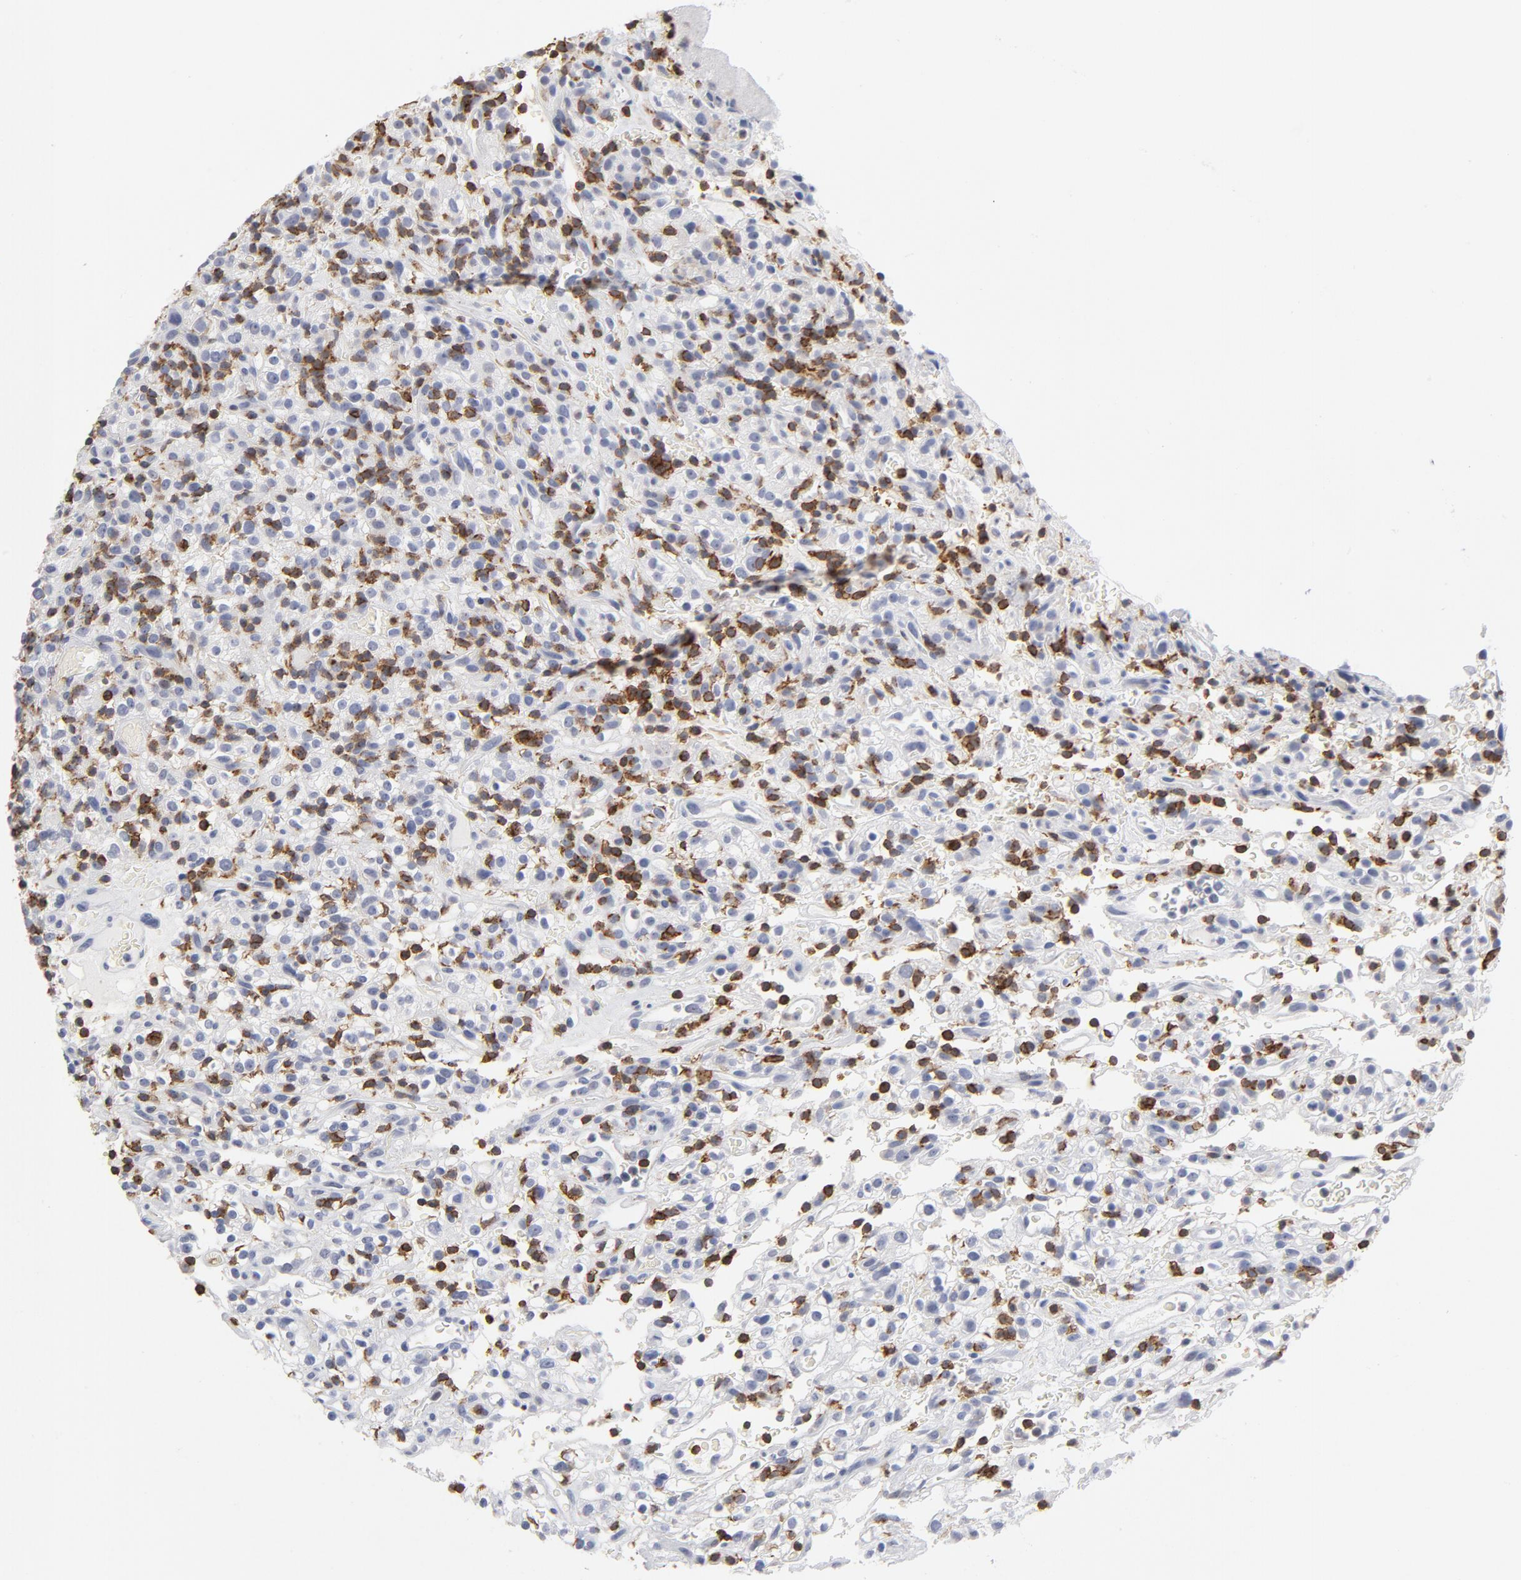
{"staining": {"intensity": "negative", "quantity": "none", "location": "none"}, "tissue": "renal cancer", "cell_type": "Tumor cells", "image_type": "cancer", "snomed": [{"axis": "morphology", "description": "Normal tissue, NOS"}, {"axis": "morphology", "description": "Adenocarcinoma, NOS"}, {"axis": "topography", "description": "Kidney"}], "caption": "Photomicrograph shows no protein staining in tumor cells of adenocarcinoma (renal) tissue.", "gene": "CD2", "patient": {"sex": "female", "age": 72}}